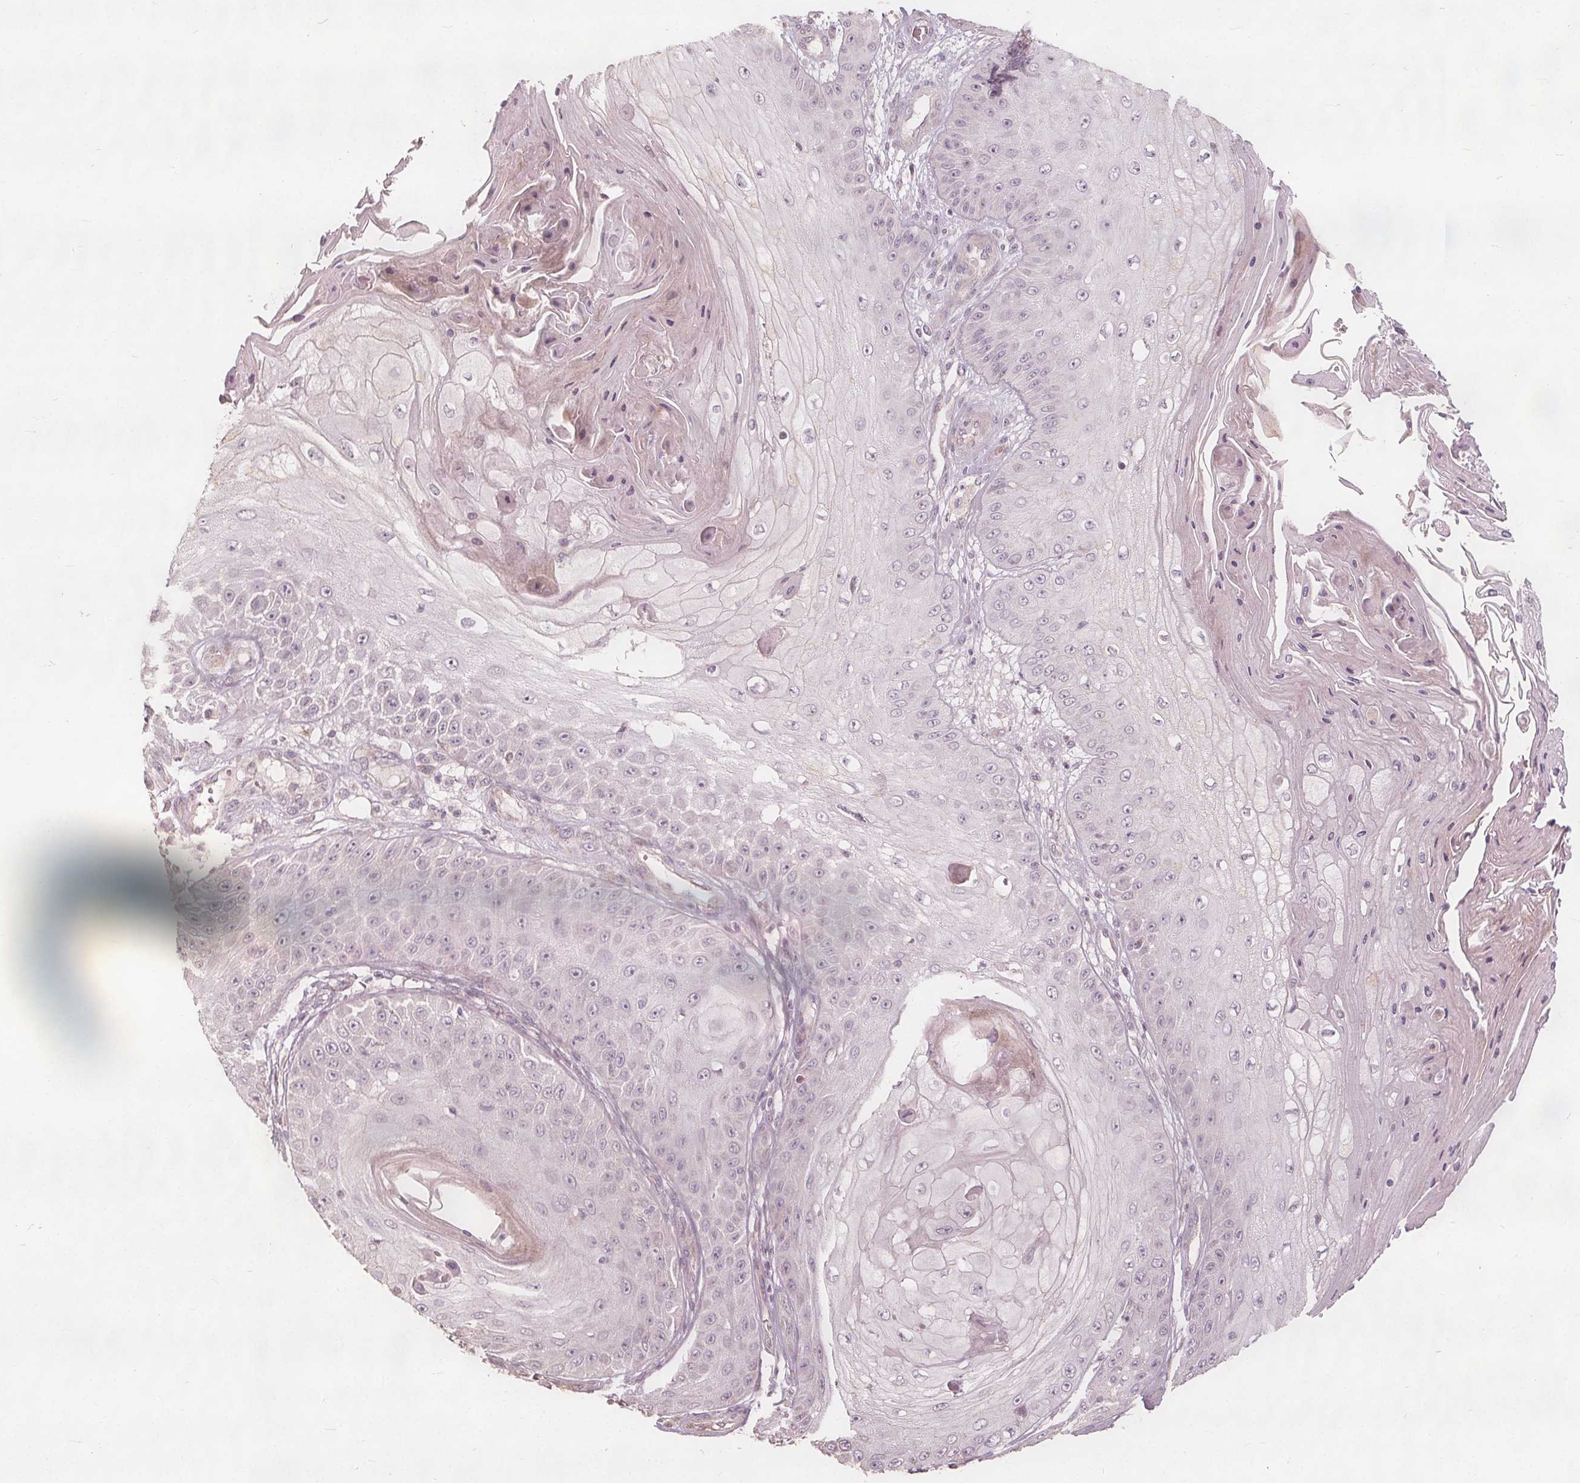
{"staining": {"intensity": "negative", "quantity": "none", "location": "none"}, "tissue": "skin cancer", "cell_type": "Tumor cells", "image_type": "cancer", "snomed": [{"axis": "morphology", "description": "Squamous cell carcinoma, NOS"}, {"axis": "topography", "description": "Skin"}], "caption": "A high-resolution photomicrograph shows IHC staining of skin cancer (squamous cell carcinoma), which shows no significant staining in tumor cells.", "gene": "PTPRT", "patient": {"sex": "male", "age": 70}}